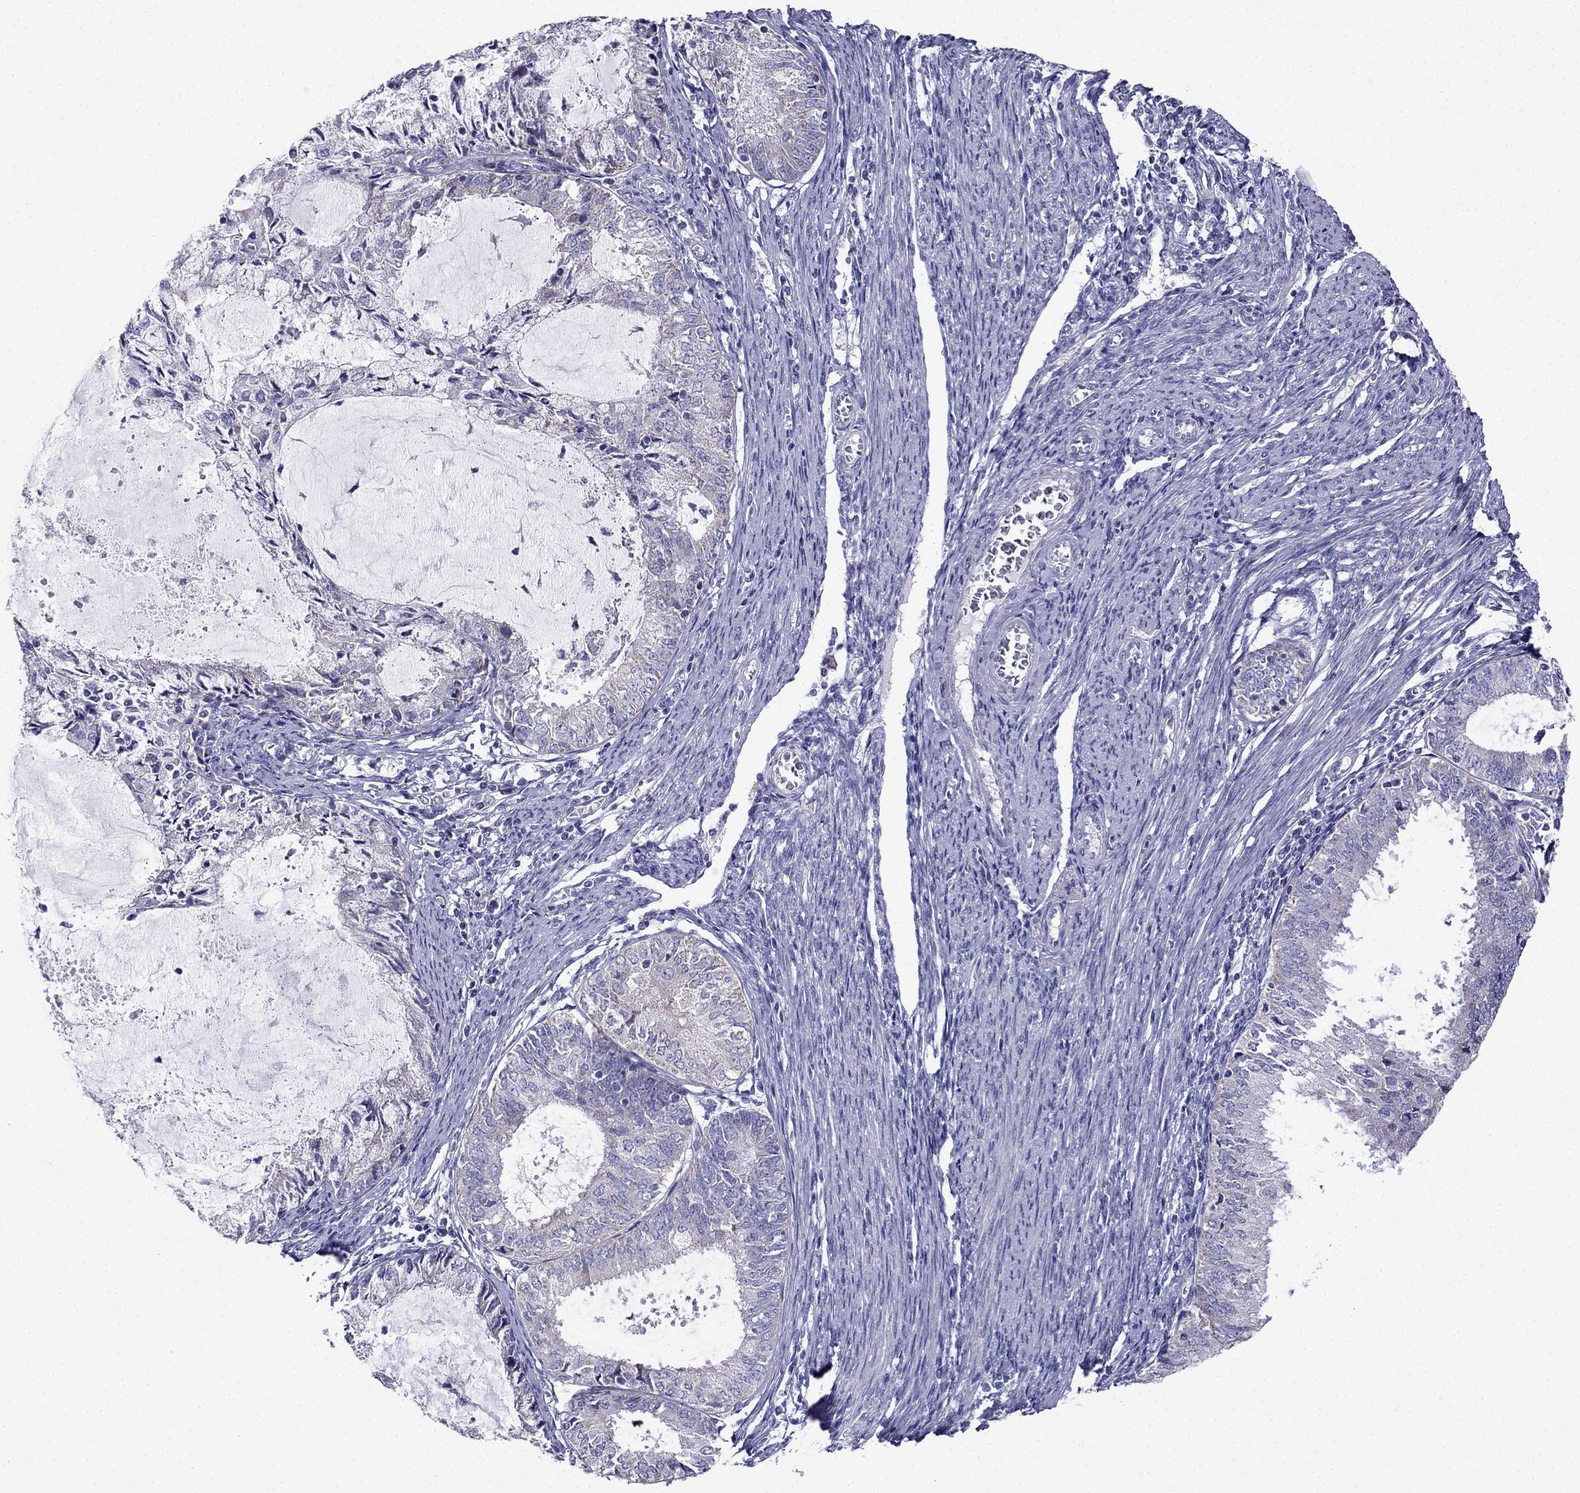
{"staining": {"intensity": "negative", "quantity": "none", "location": "none"}, "tissue": "endometrial cancer", "cell_type": "Tumor cells", "image_type": "cancer", "snomed": [{"axis": "morphology", "description": "Adenocarcinoma, NOS"}, {"axis": "topography", "description": "Endometrium"}], "caption": "DAB immunohistochemical staining of endometrial cancer (adenocarcinoma) reveals no significant positivity in tumor cells. (Stains: DAB (3,3'-diaminobenzidine) IHC with hematoxylin counter stain, Microscopy: brightfield microscopy at high magnification).", "gene": "KIF5A", "patient": {"sex": "female", "age": 57}}